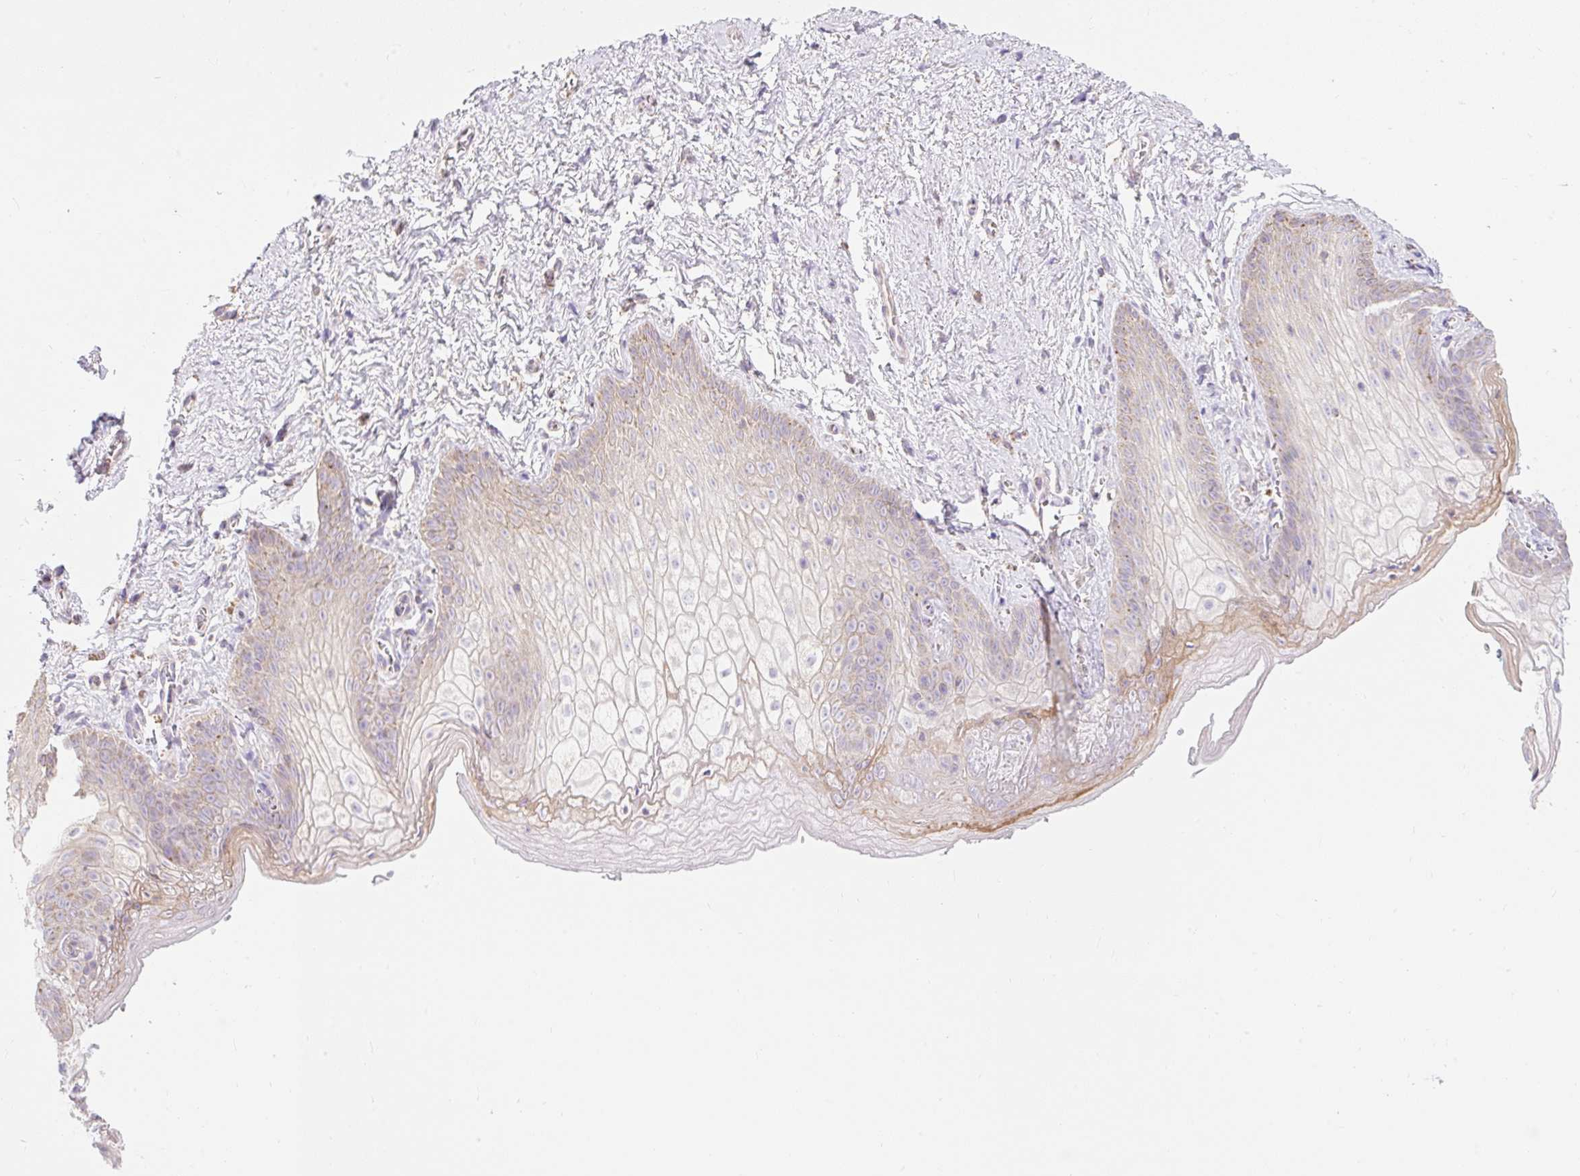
{"staining": {"intensity": "weak", "quantity": "25%-75%", "location": "cytoplasmic/membranous"}, "tissue": "vagina", "cell_type": "Squamous epithelial cells", "image_type": "normal", "snomed": [{"axis": "morphology", "description": "Normal tissue, NOS"}, {"axis": "topography", "description": "Vulva"}, {"axis": "topography", "description": "Vagina"}, {"axis": "topography", "description": "Peripheral nerve tissue"}], "caption": "Protein analysis of unremarkable vagina exhibits weak cytoplasmic/membranous staining in about 25%-75% of squamous epithelial cells. (Stains: DAB (3,3'-diaminobenzidine) in brown, nuclei in blue, Microscopy: brightfield microscopy at high magnification).", "gene": "DHX35", "patient": {"sex": "female", "age": 66}}